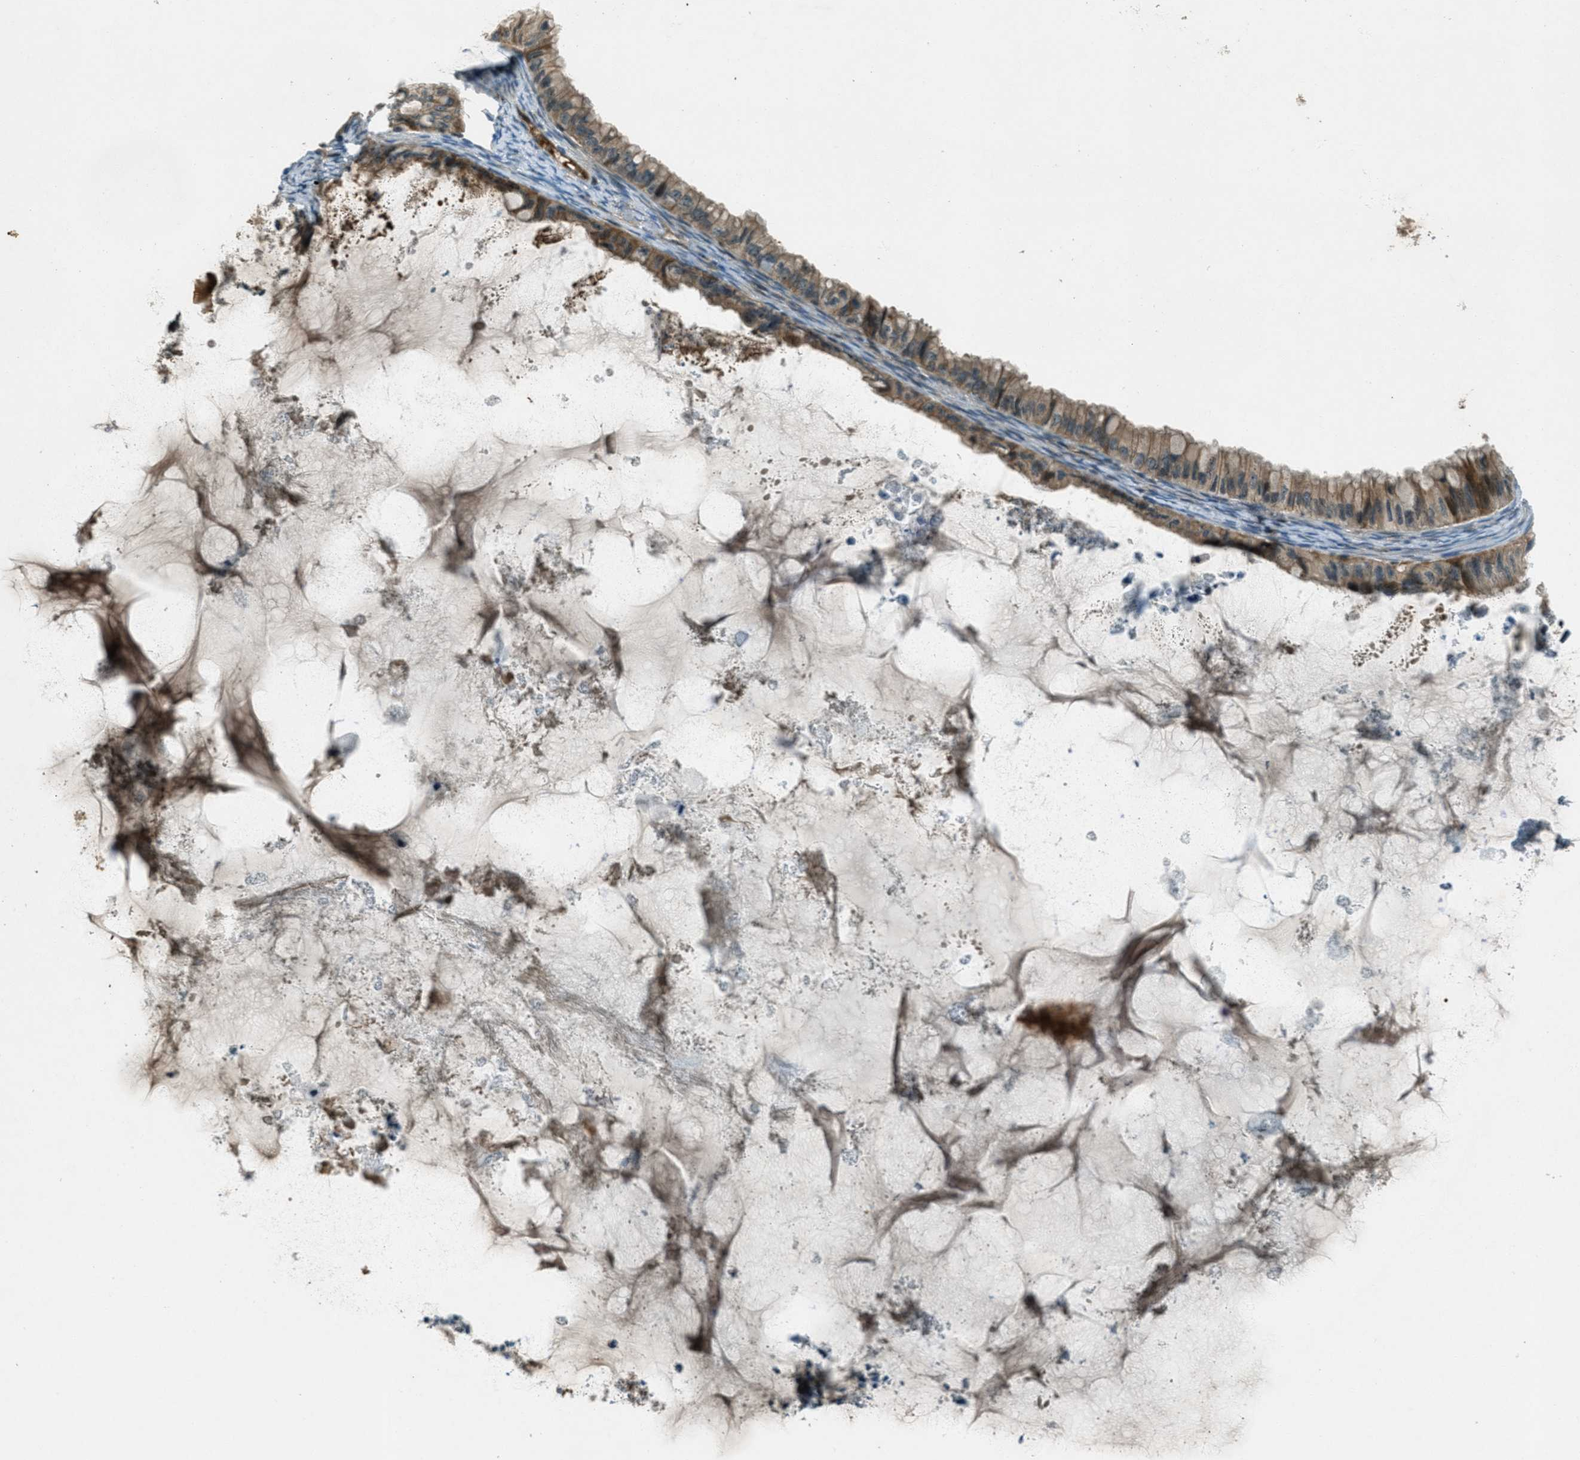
{"staining": {"intensity": "moderate", "quantity": ">75%", "location": "cytoplasmic/membranous"}, "tissue": "ovarian cancer", "cell_type": "Tumor cells", "image_type": "cancer", "snomed": [{"axis": "morphology", "description": "Cystadenocarcinoma, mucinous, NOS"}, {"axis": "topography", "description": "Ovary"}], "caption": "Moderate cytoplasmic/membranous expression for a protein is appreciated in about >75% of tumor cells of ovarian mucinous cystadenocarcinoma using immunohistochemistry.", "gene": "STK11", "patient": {"sex": "female", "age": 80}}